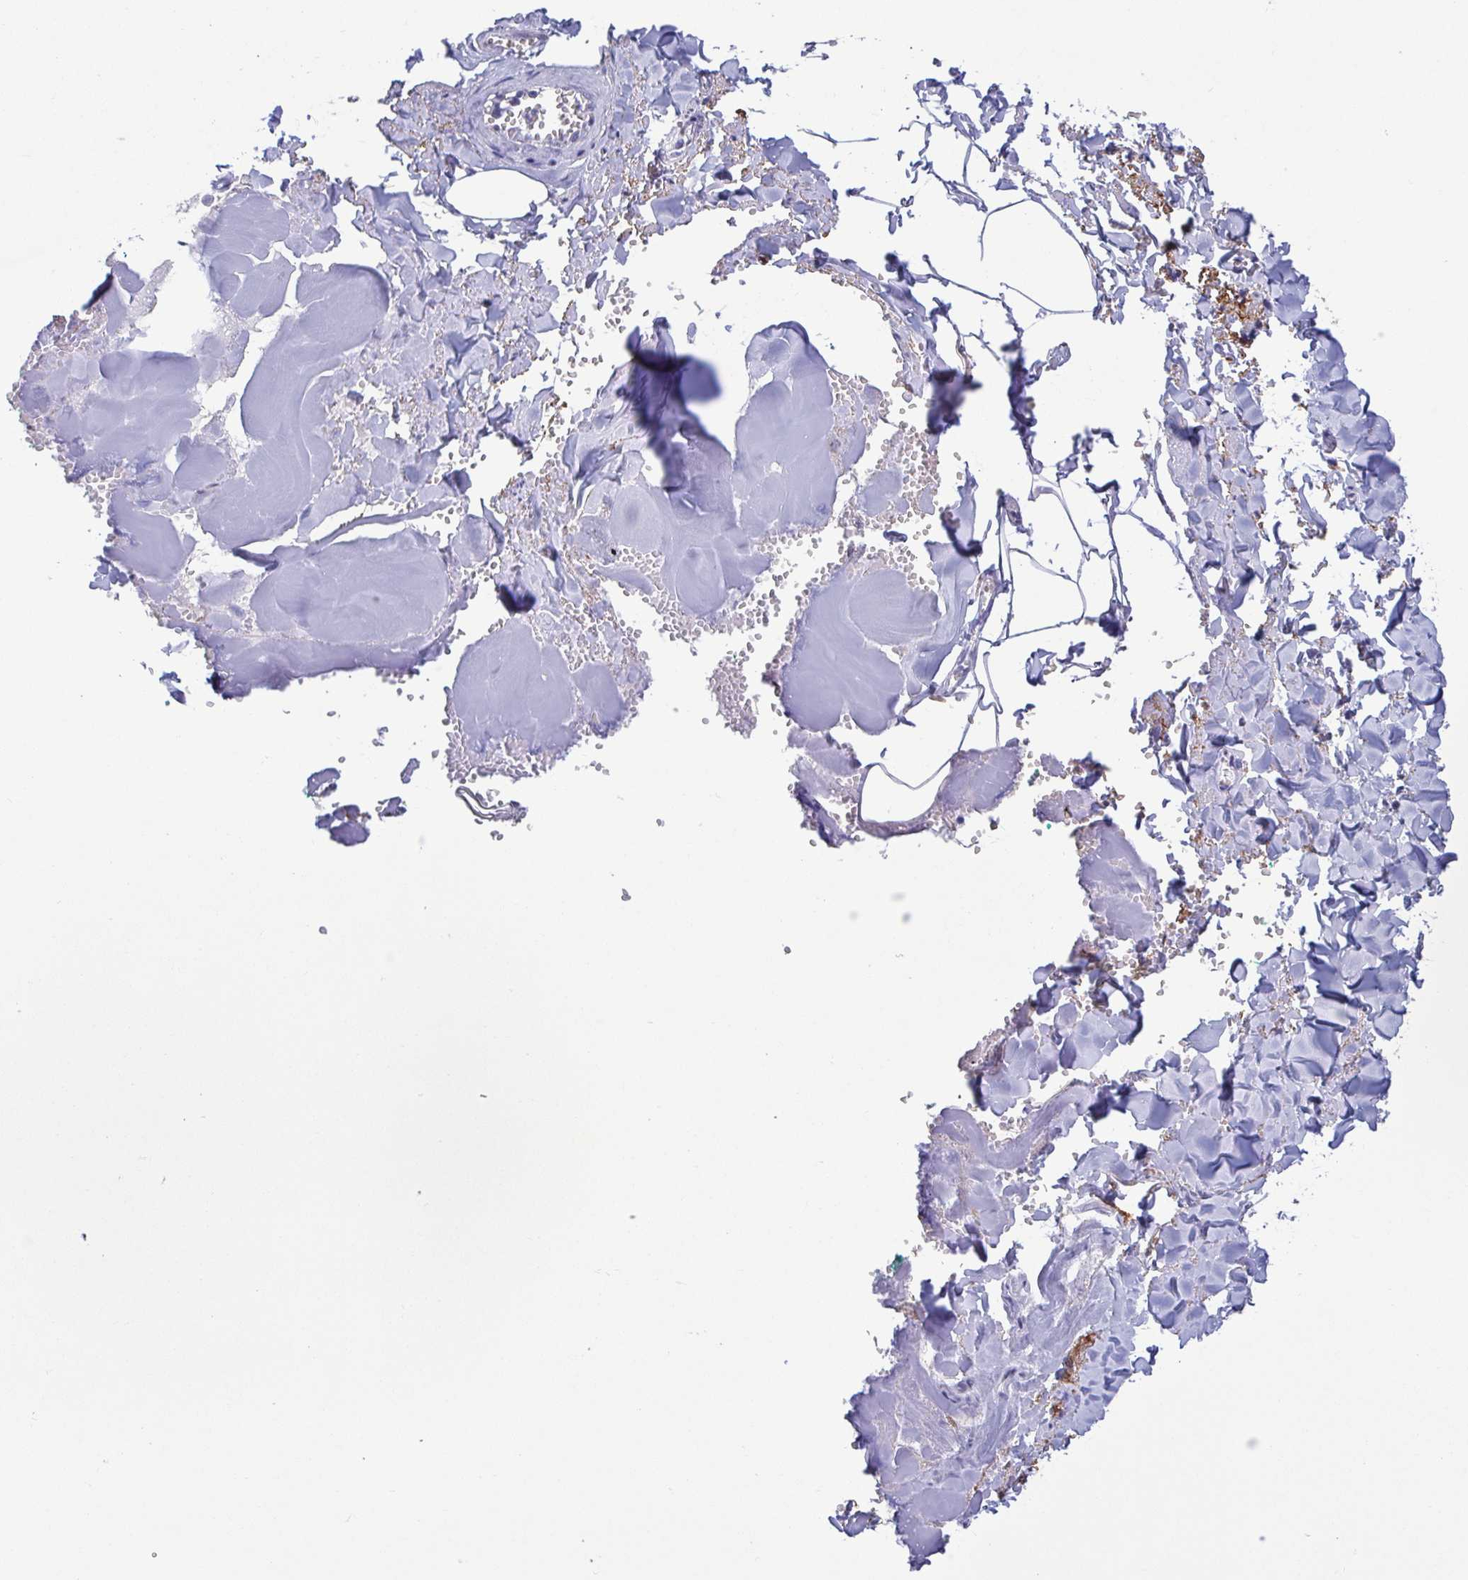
{"staining": {"intensity": "negative", "quantity": "none", "location": "none"}, "tissue": "adipose tissue", "cell_type": "Adipocytes", "image_type": "normal", "snomed": [{"axis": "morphology", "description": "Normal tissue, NOS"}, {"axis": "topography", "description": "Vulva"}, {"axis": "topography", "description": "Peripheral nerve tissue"}], "caption": "Protein analysis of unremarkable adipose tissue displays no significant positivity in adipocytes. (Brightfield microscopy of DAB IHC at high magnification).", "gene": "PERM1", "patient": {"sex": "female", "age": 66}}